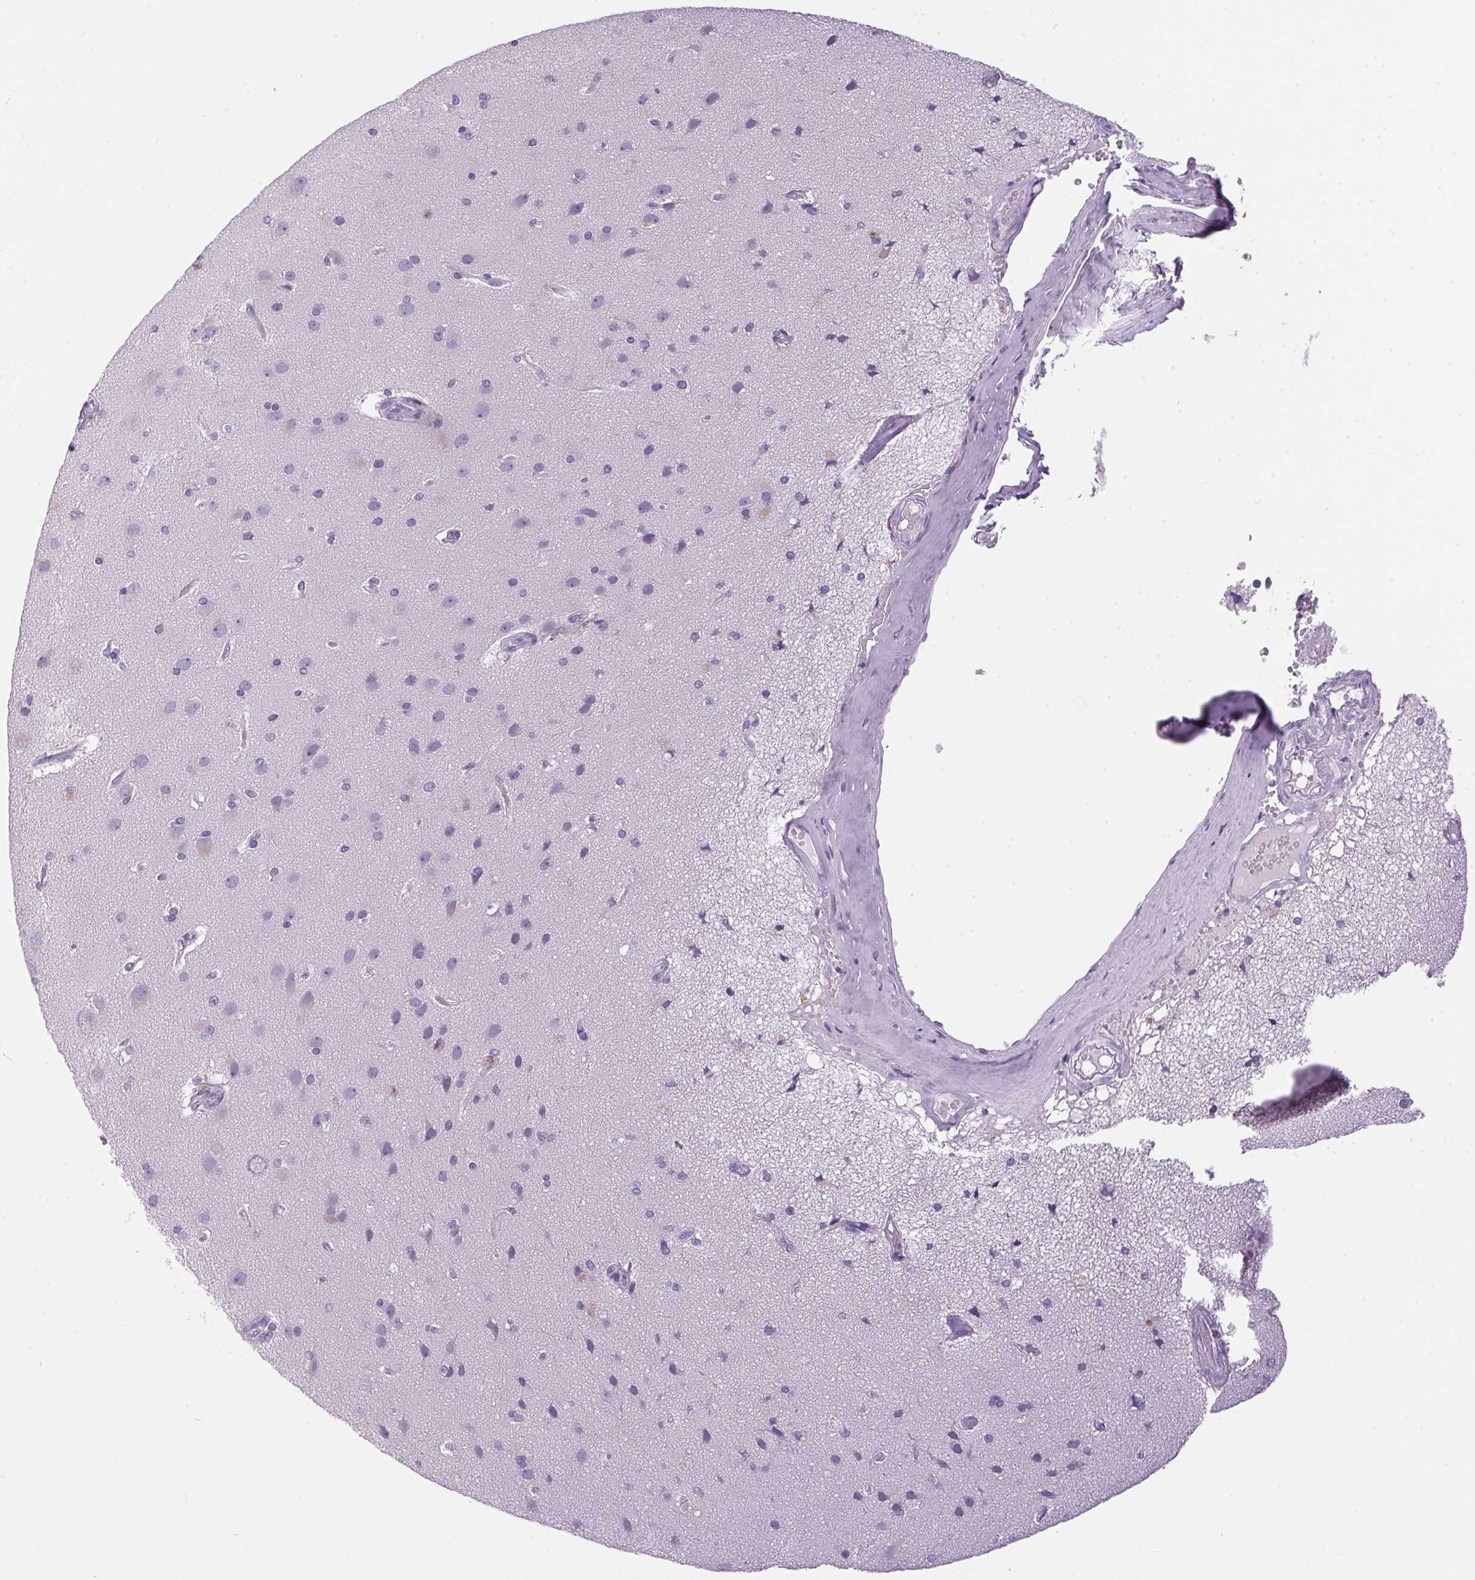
{"staining": {"intensity": "negative", "quantity": "none", "location": "none"}, "tissue": "cerebral cortex", "cell_type": "Endothelial cells", "image_type": "normal", "snomed": [{"axis": "morphology", "description": "Normal tissue, NOS"}, {"axis": "morphology", "description": "Glioma, malignant, High grade"}, {"axis": "topography", "description": "Cerebral cortex"}], "caption": "This is an immunohistochemistry (IHC) histopathology image of unremarkable cerebral cortex. There is no expression in endothelial cells.", "gene": "S100A2", "patient": {"sex": "male", "age": 71}}